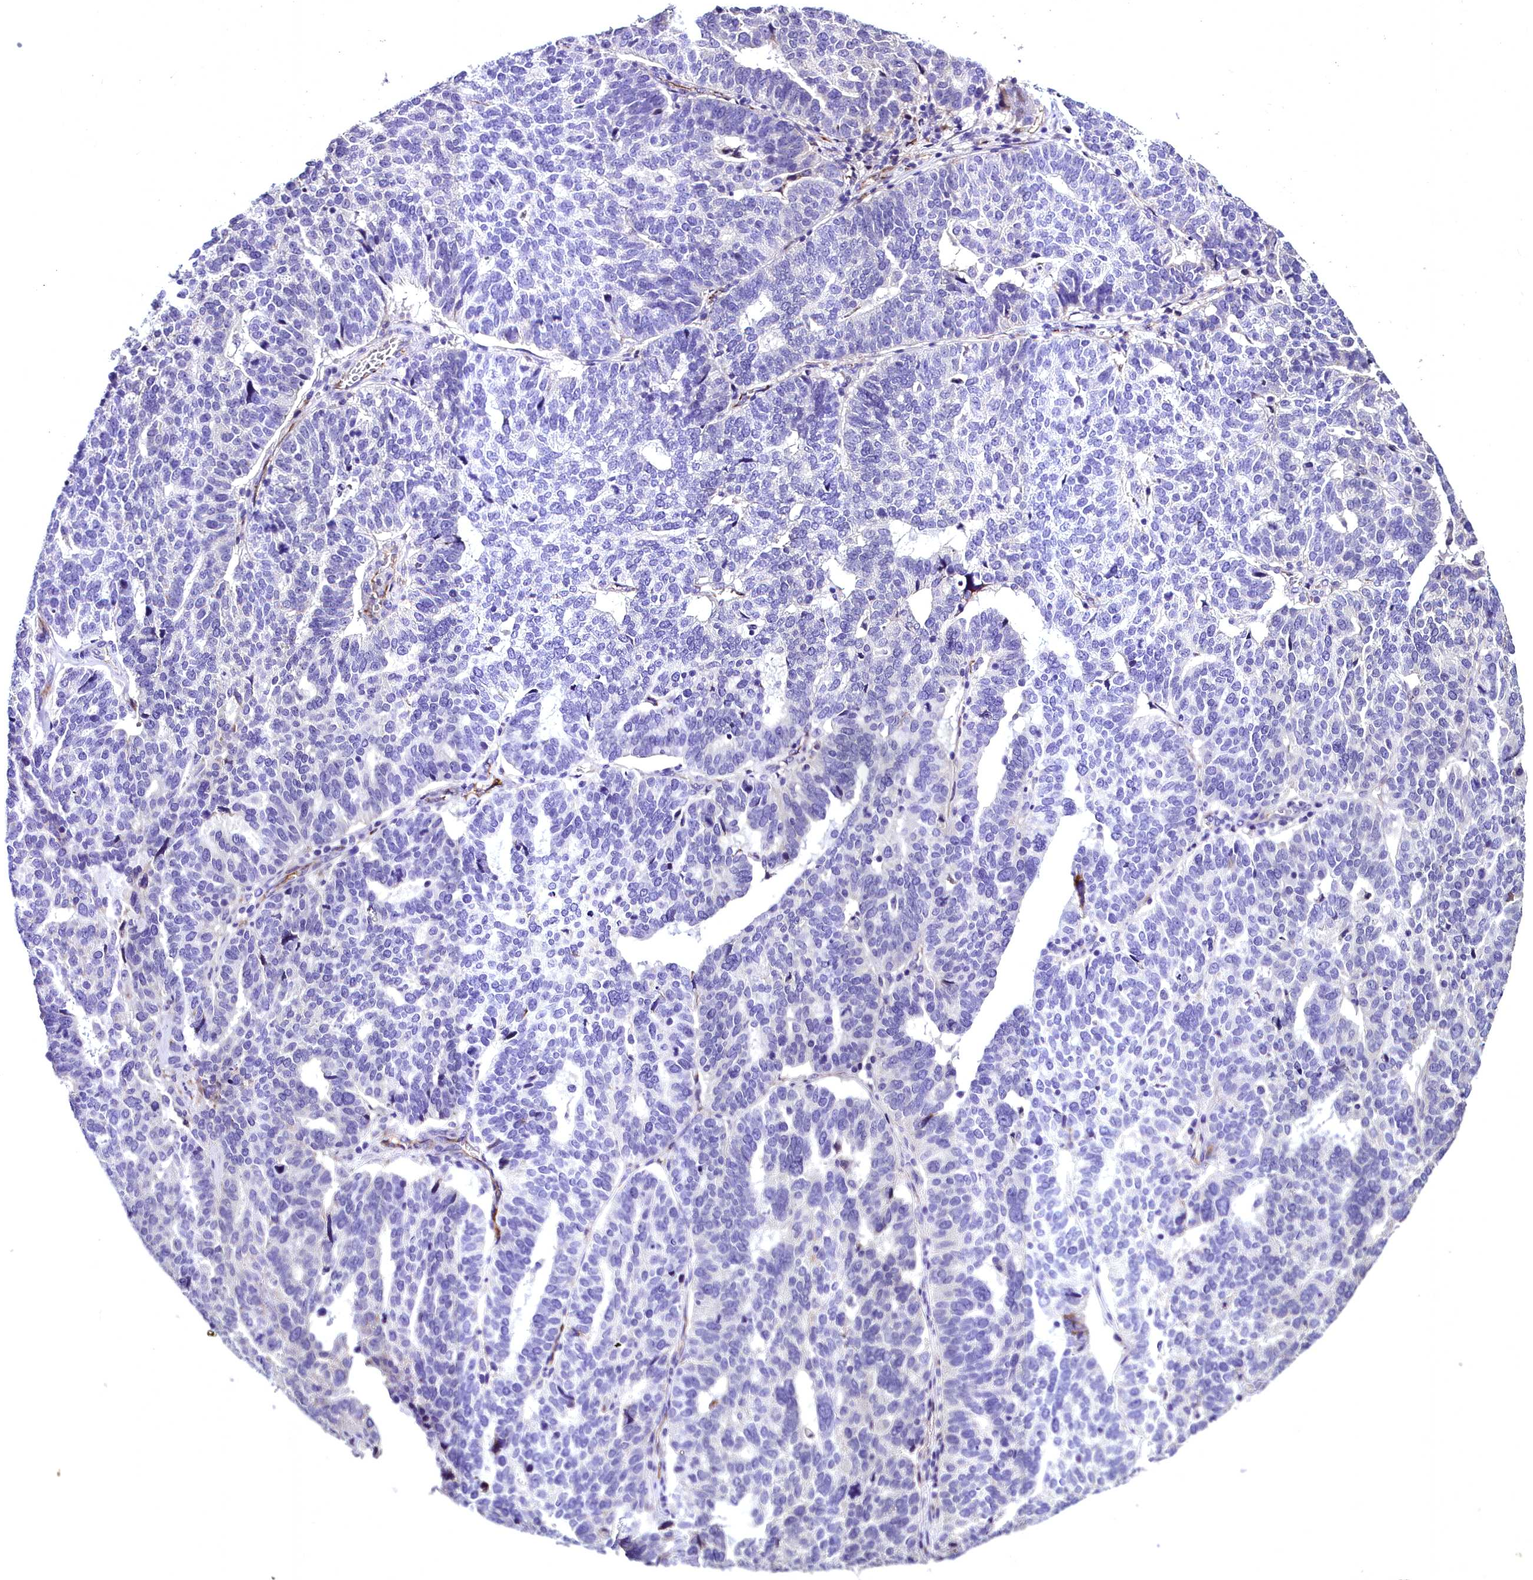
{"staining": {"intensity": "negative", "quantity": "none", "location": "none"}, "tissue": "ovarian cancer", "cell_type": "Tumor cells", "image_type": "cancer", "snomed": [{"axis": "morphology", "description": "Cystadenocarcinoma, serous, NOS"}, {"axis": "topography", "description": "Ovary"}], "caption": "A high-resolution micrograph shows IHC staining of serous cystadenocarcinoma (ovarian), which displays no significant staining in tumor cells.", "gene": "MS4A18", "patient": {"sex": "female", "age": 59}}